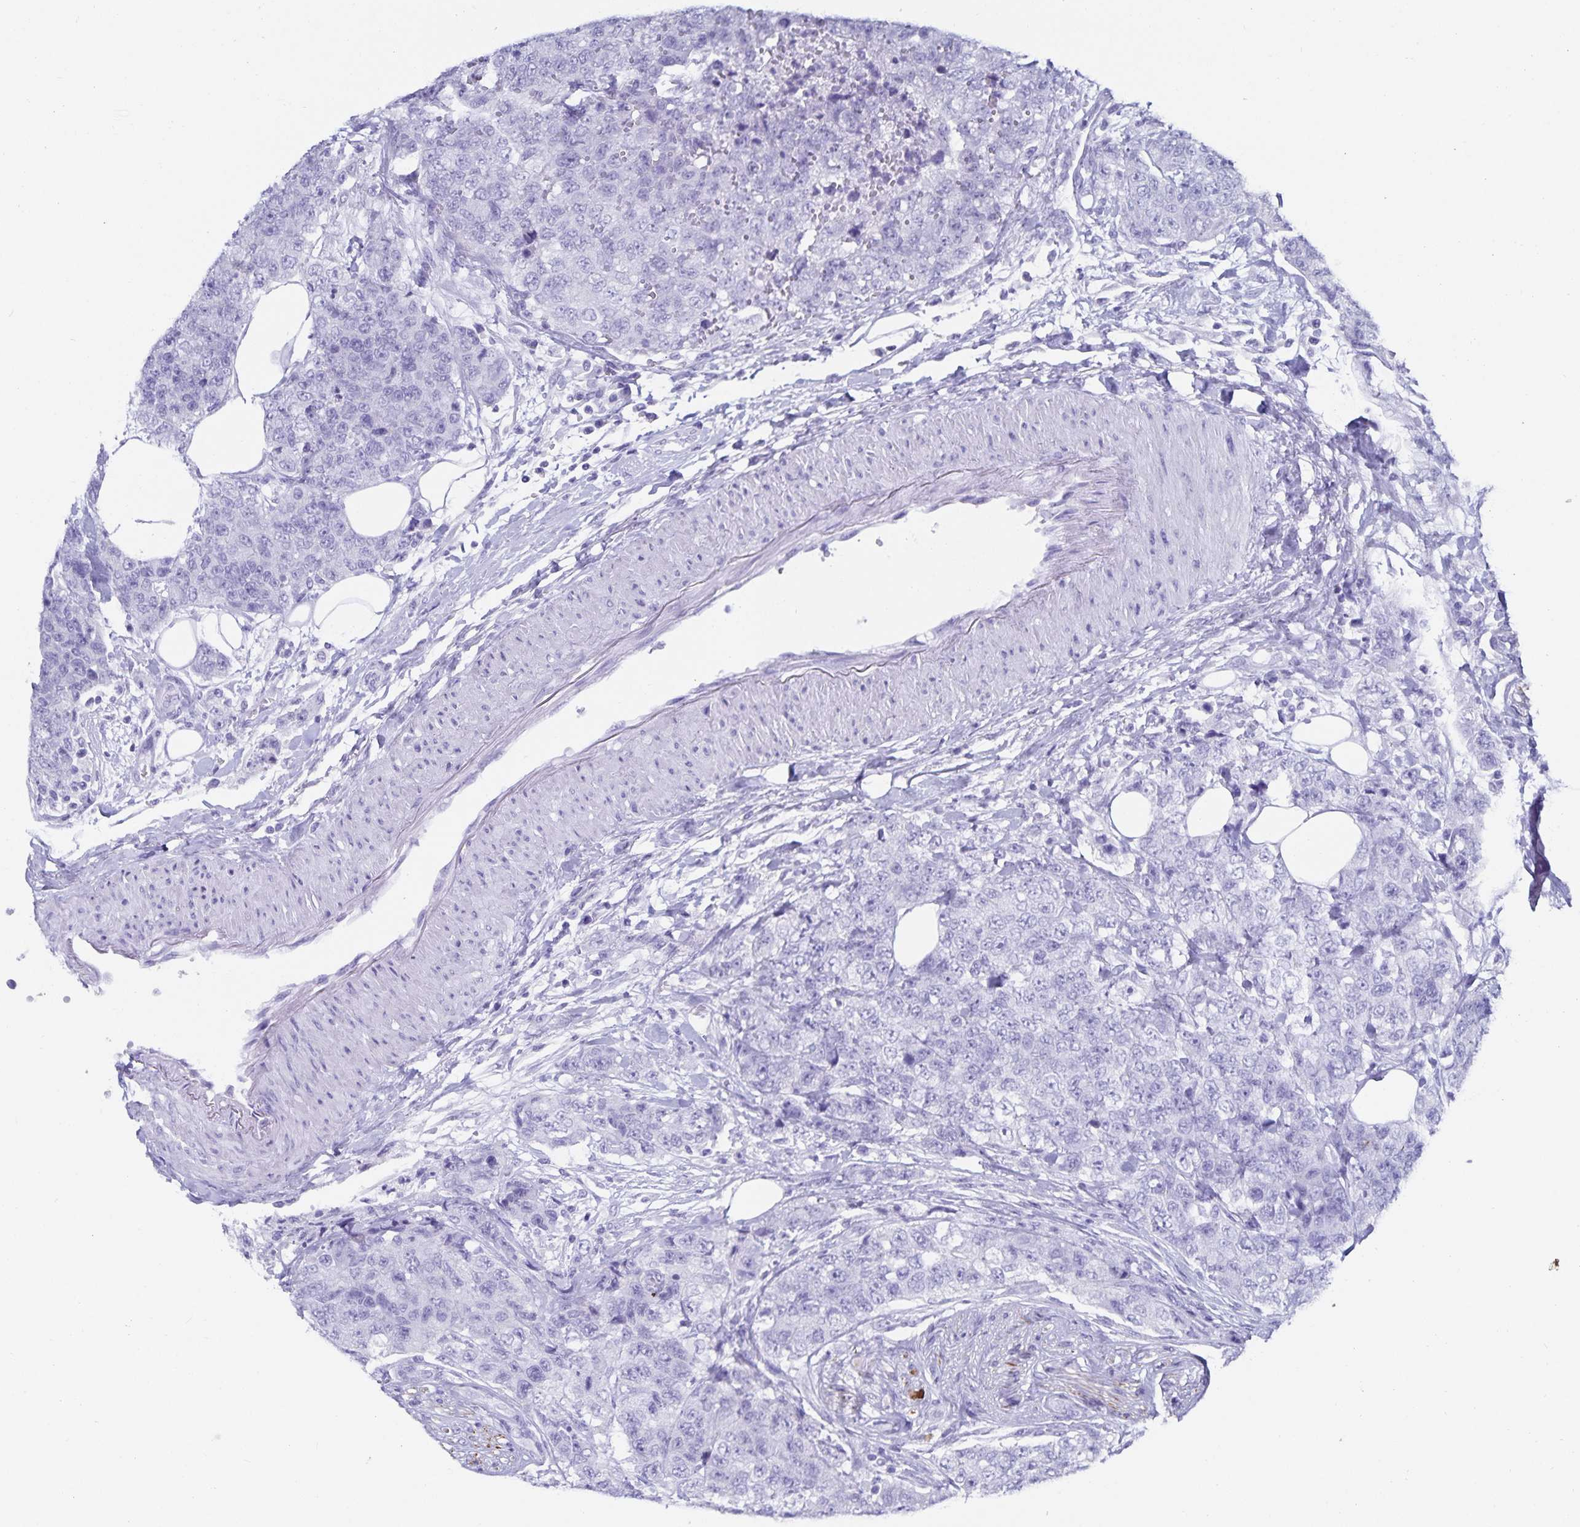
{"staining": {"intensity": "negative", "quantity": "none", "location": "none"}, "tissue": "urothelial cancer", "cell_type": "Tumor cells", "image_type": "cancer", "snomed": [{"axis": "morphology", "description": "Urothelial carcinoma, High grade"}, {"axis": "topography", "description": "Urinary bladder"}], "caption": "This is a image of IHC staining of urothelial cancer, which shows no positivity in tumor cells. (DAB IHC with hematoxylin counter stain).", "gene": "C19orf73", "patient": {"sex": "female", "age": 78}}